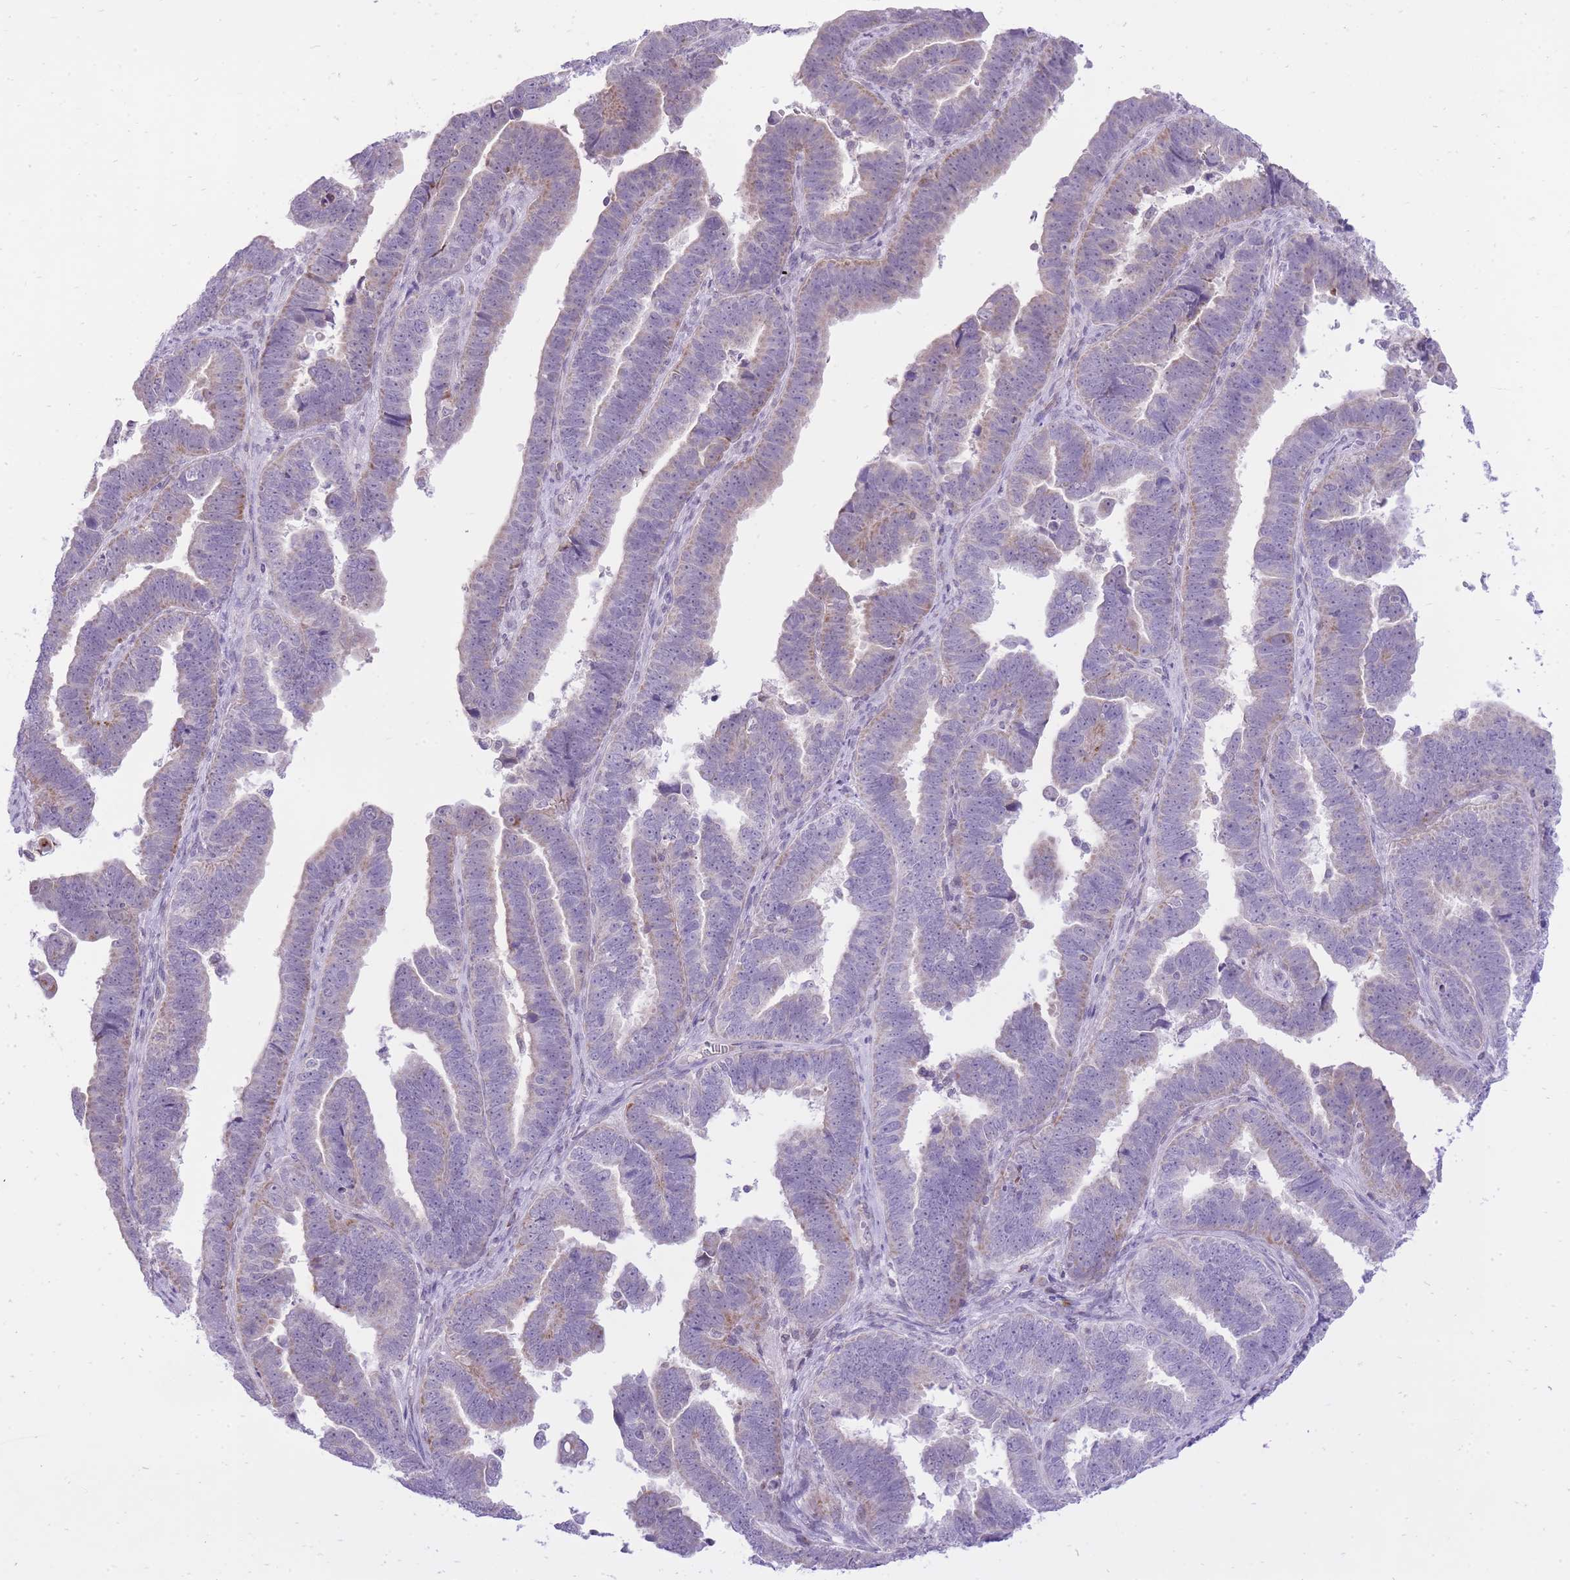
{"staining": {"intensity": "weak", "quantity": "<25%", "location": "cytoplasmic/membranous"}, "tissue": "endometrial cancer", "cell_type": "Tumor cells", "image_type": "cancer", "snomed": [{"axis": "morphology", "description": "Adenocarcinoma, NOS"}, {"axis": "topography", "description": "Endometrium"}], "caption": "A micrograph of endometrial cancer stained for a protein reveals no brown staining in tumor cells. Nuclei are stained in blue.", "gene": "DENND2D", "patient": {"sex": "female", "age": 75}}